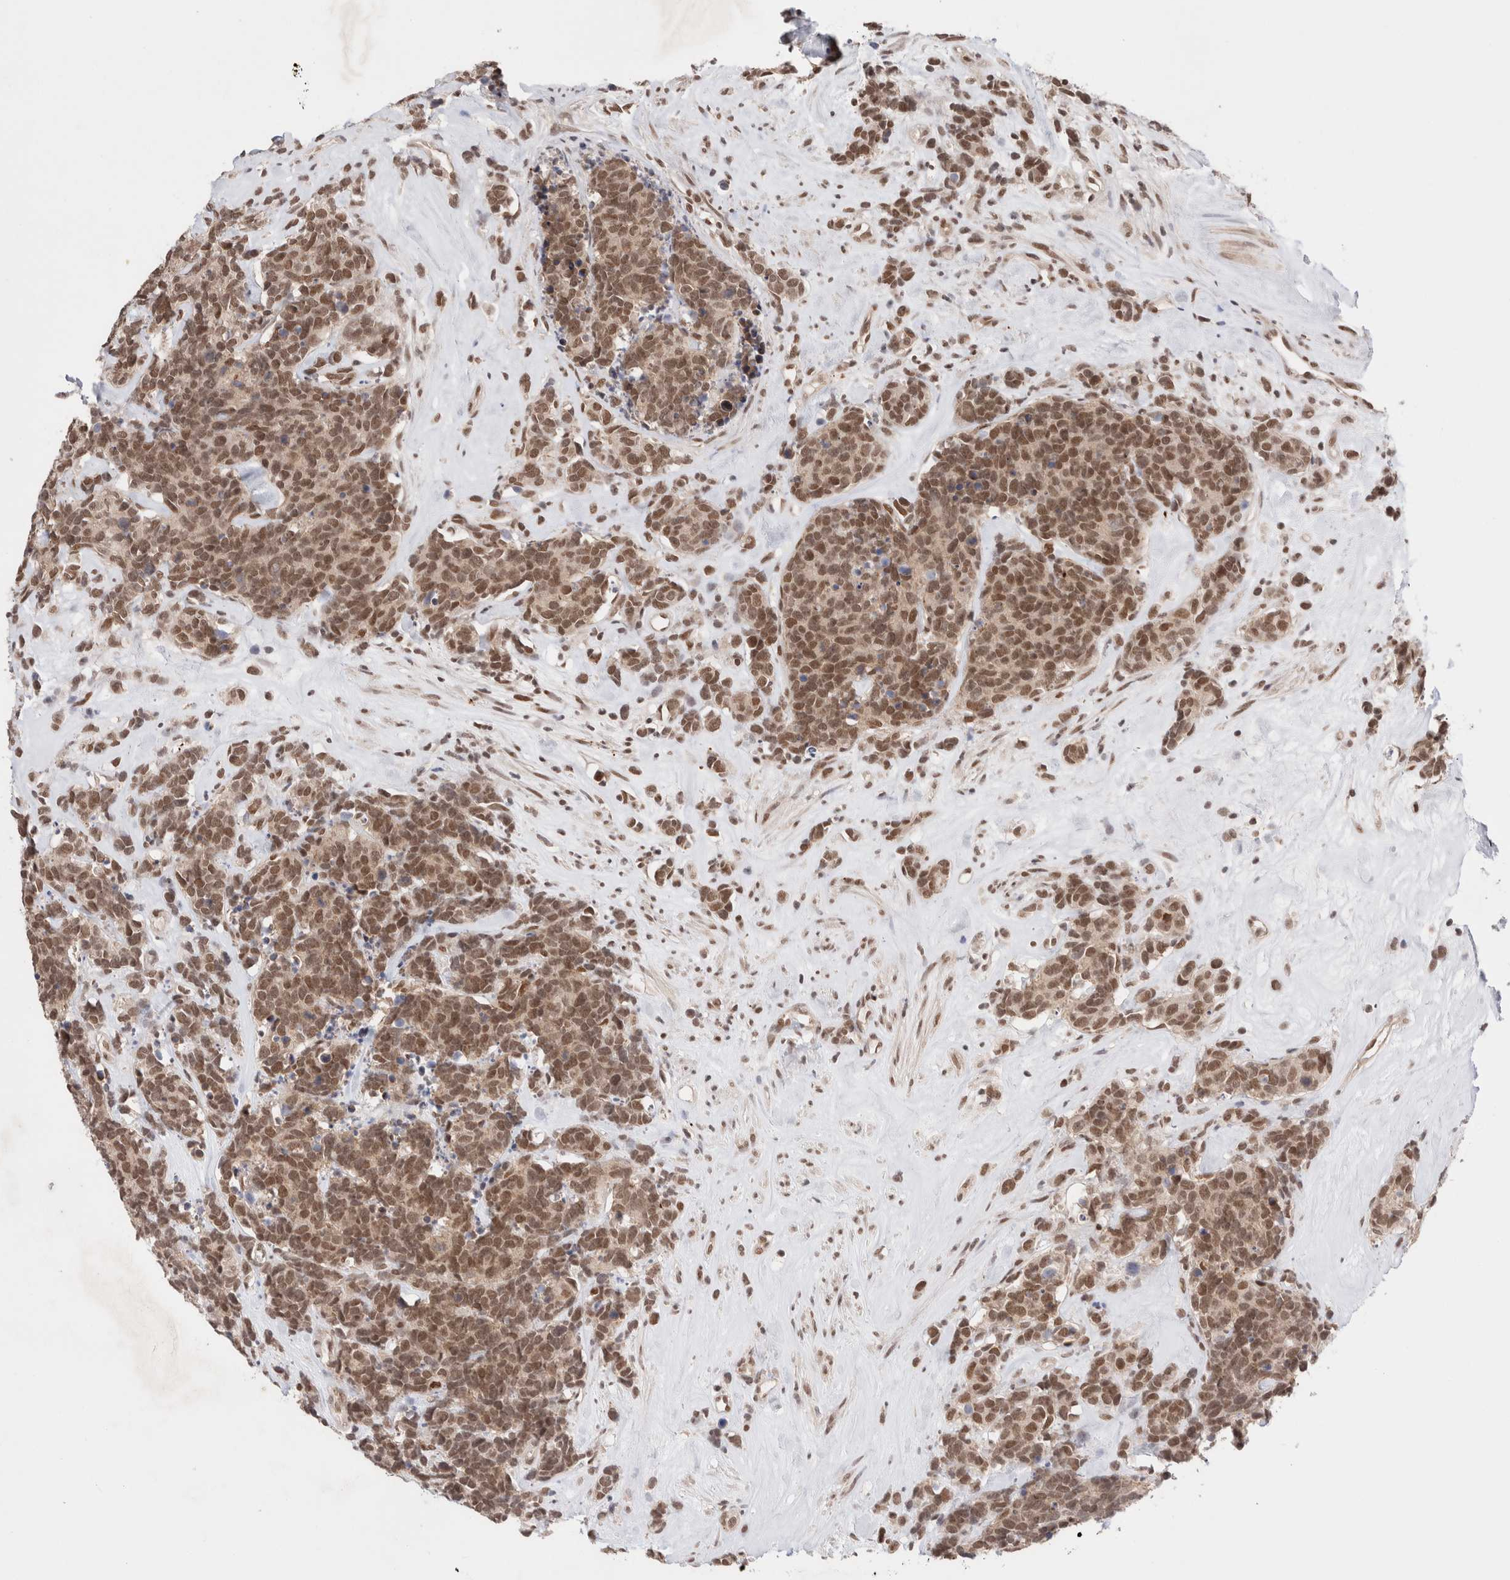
{"staining": {"intensity": "moderate", "quantity": ">75%", "location": "nuclear"}, "tissue": "carcinoid", "cell_type": "Tumor cells", "image_type": "cancer", "snomed": [{"axis": "morphology", "description": "Carcinoma, NOS"}, {"axis": "morphology", "description": "Carcinoid, malignant, NOS"}, {"axis": "topography", "description": "Urinary bladder"}], "caption": "Brown immunohistochemical staining in human carcinoid exhibits moderate nuclear positivity in about >75% of tumor cells.", "gene": "GATAD2A", "patient": {"sex": "male", "age": 57}}